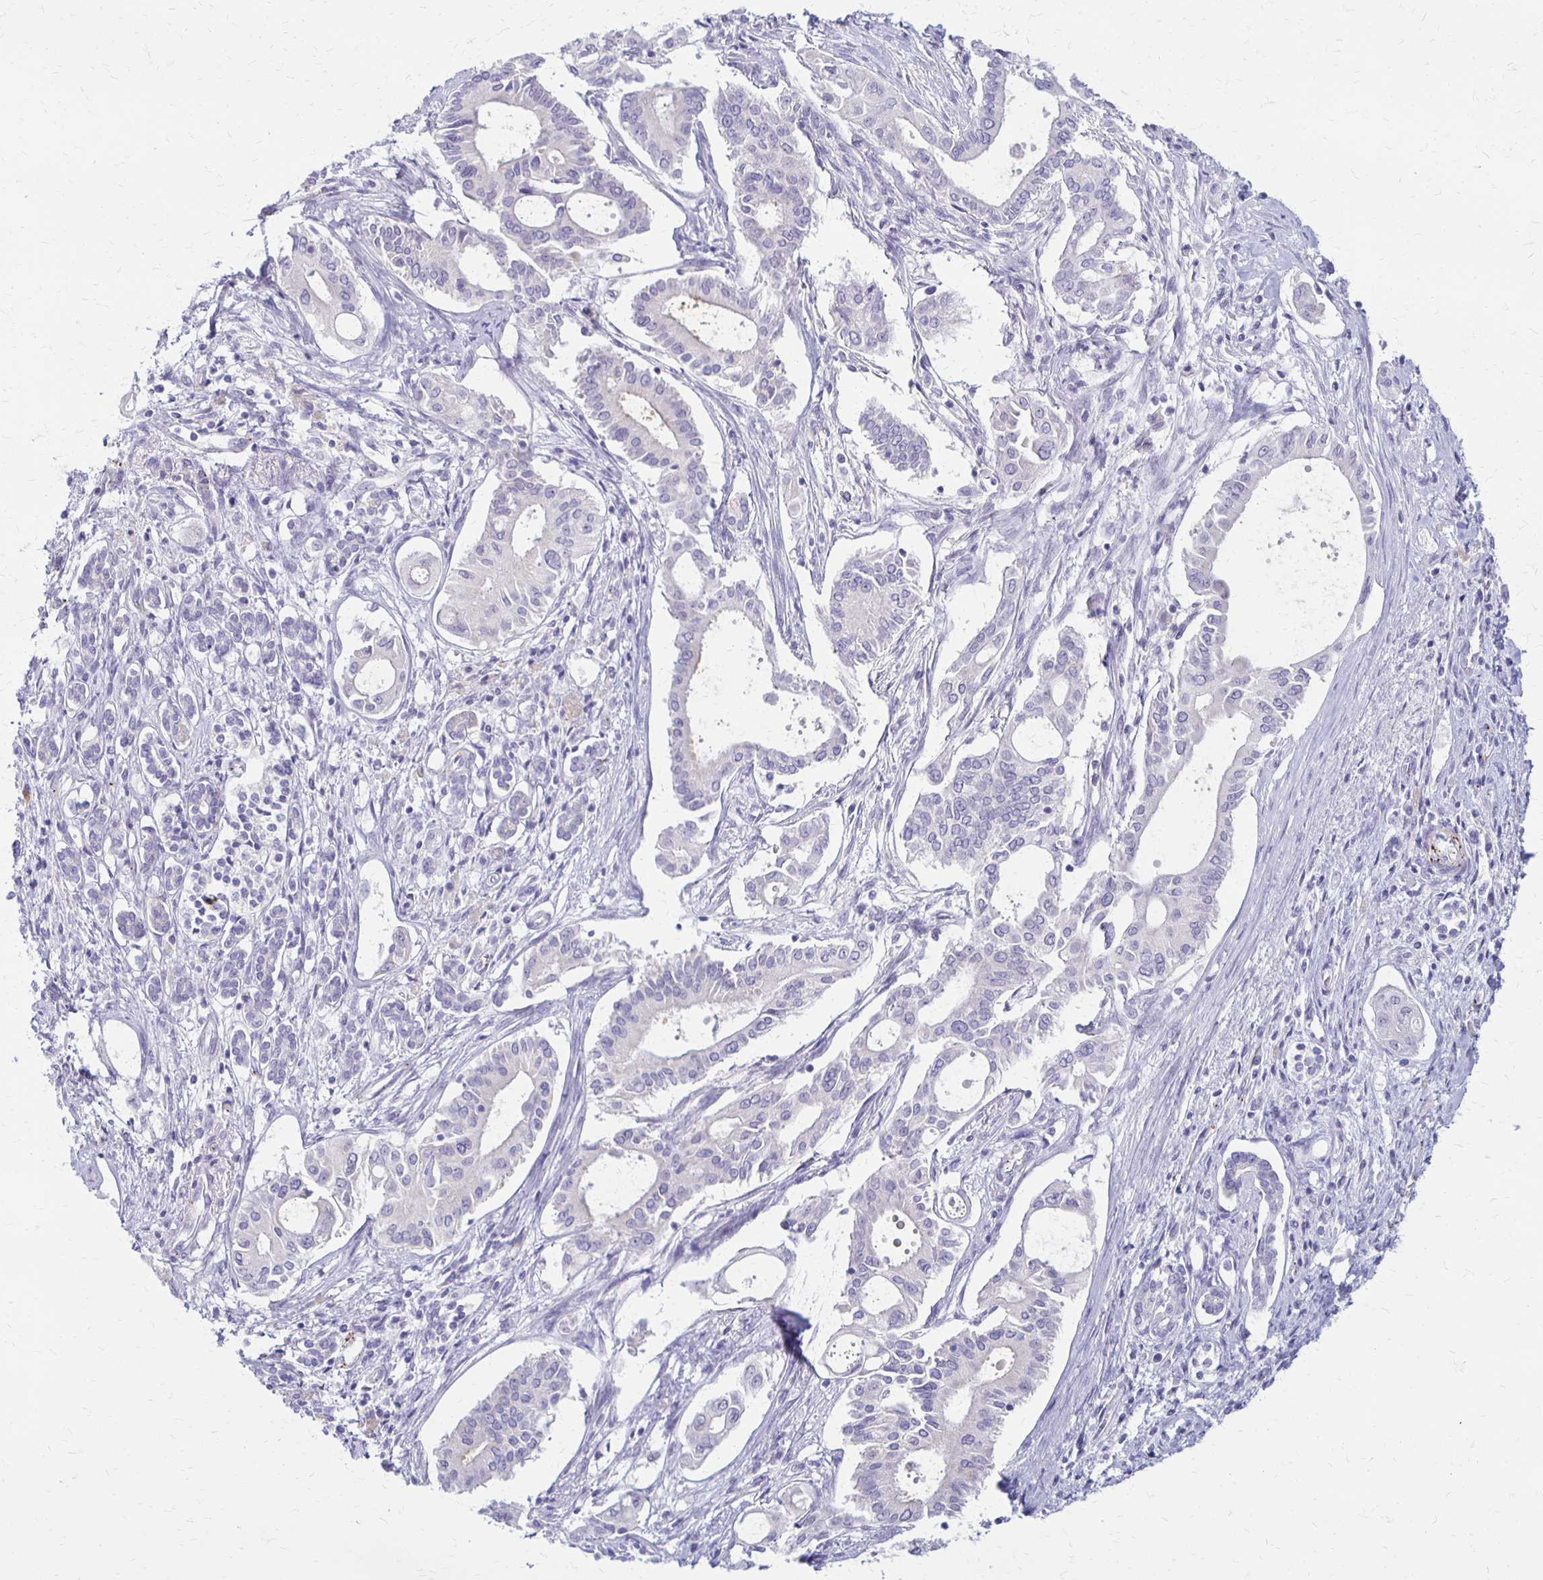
{"staining": {"intensity": "negative", "quantity": "none", "location": "none"}, "tissue": "pancreatic cancer", "cell_type": "Tumor cells", "image_type": "cancer", "snomed": [{"axis": "morphology", "description": "Adenocarcinoma, NOS"}, {"axis": "topography", "description": "Pancreas"}], "caption": "Pancreatic cancer stained for a protein using IHC shows no staining tumor cells.", "gene": "RHOC", "patient": {"sex": "female", "age": 68}}